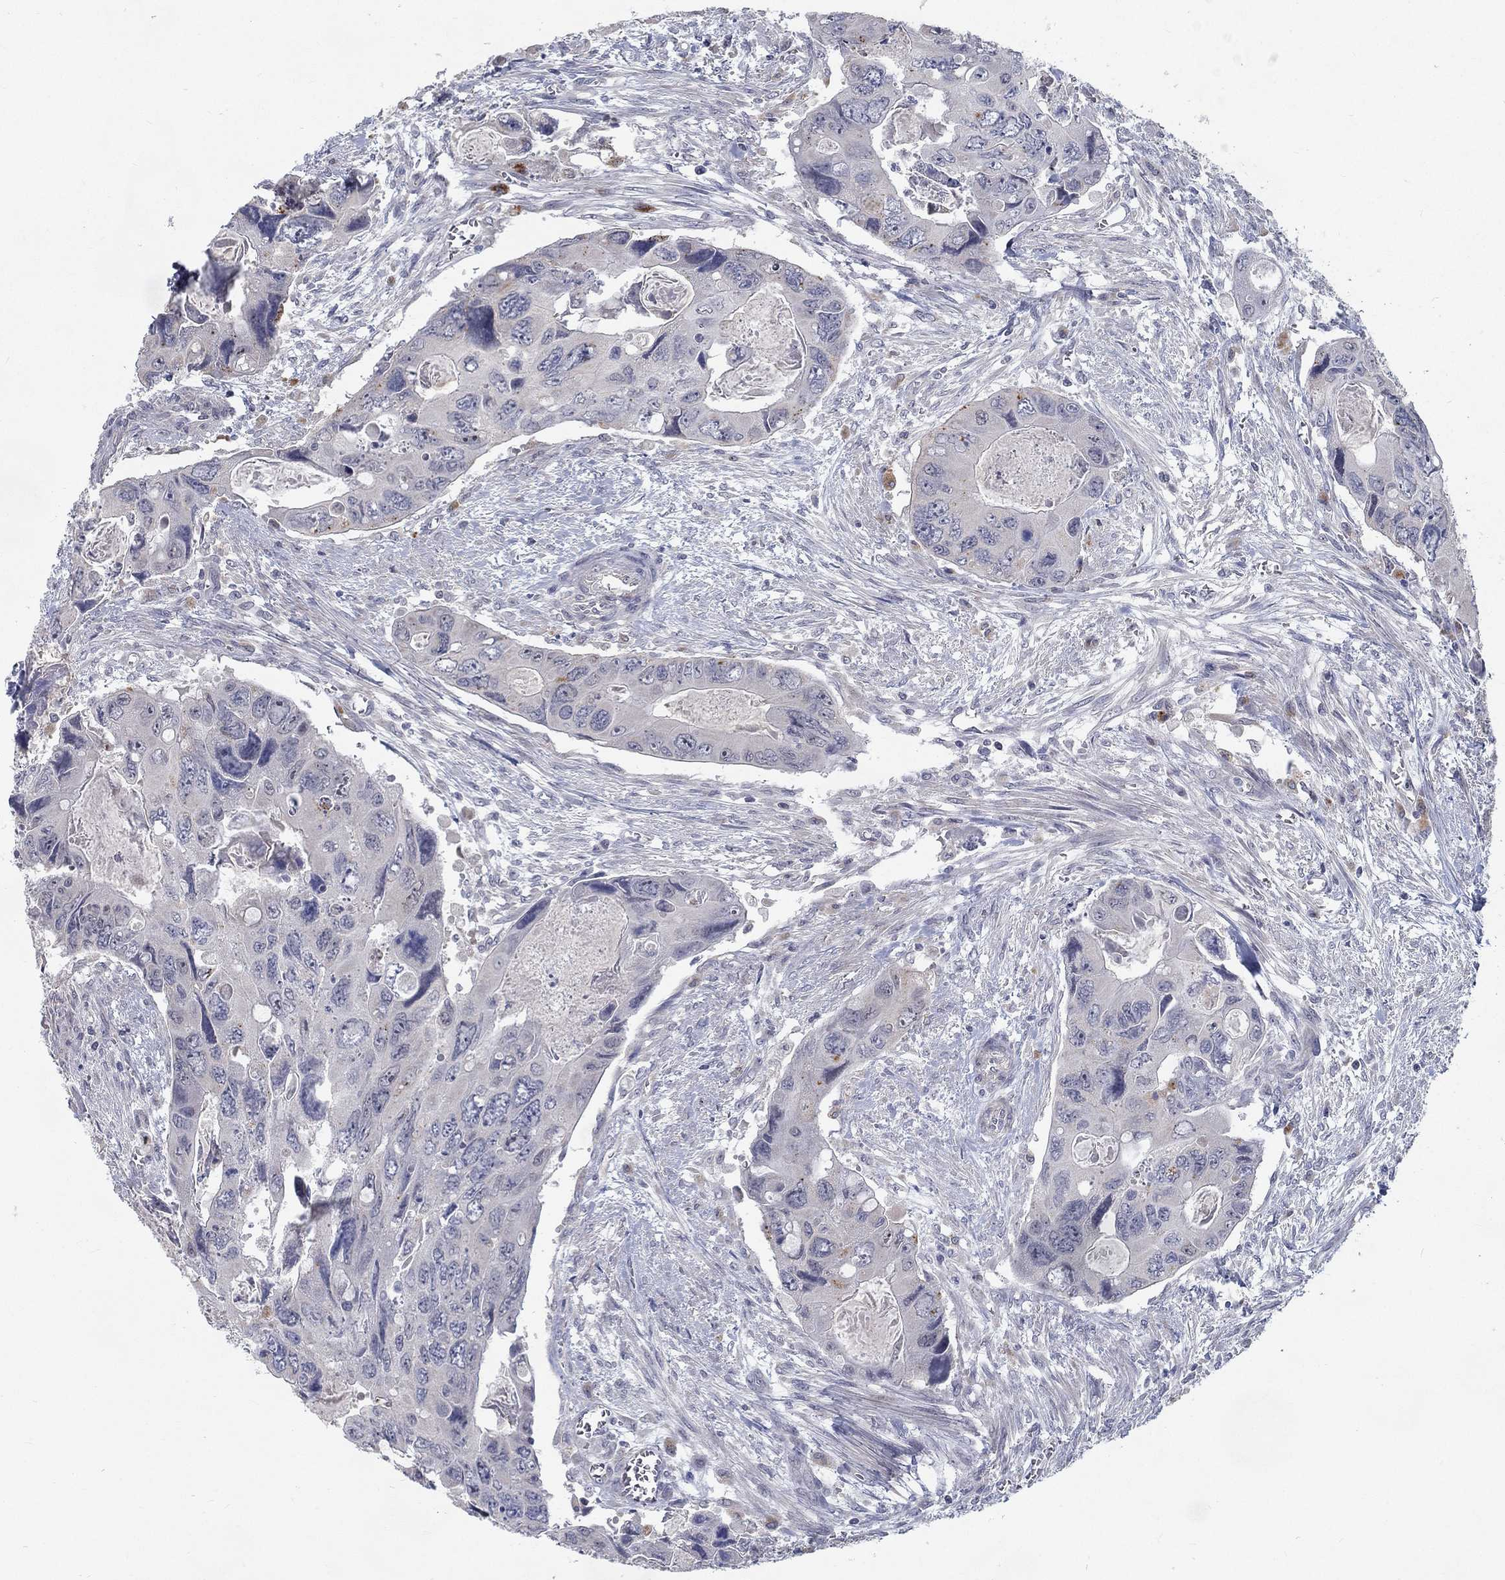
{"staining": {"intensity": "negative", "quantity": "none", "location": "none"}, "tissue": "colorectal cancer", "cell_type": "Tumor cells", "image_type": "cancer", "snomed": [{"axis": "morphology", "description": "Adenocarcinoma, NOS"}, {"axis": "topography", "description": "Rectum"}], "caption": "There is no significant positivity in tumor cells of colorectal cancer (adenocarcinoma).", "gene": "MTSS2", "patient": {"sex": "male", "age": 62}}